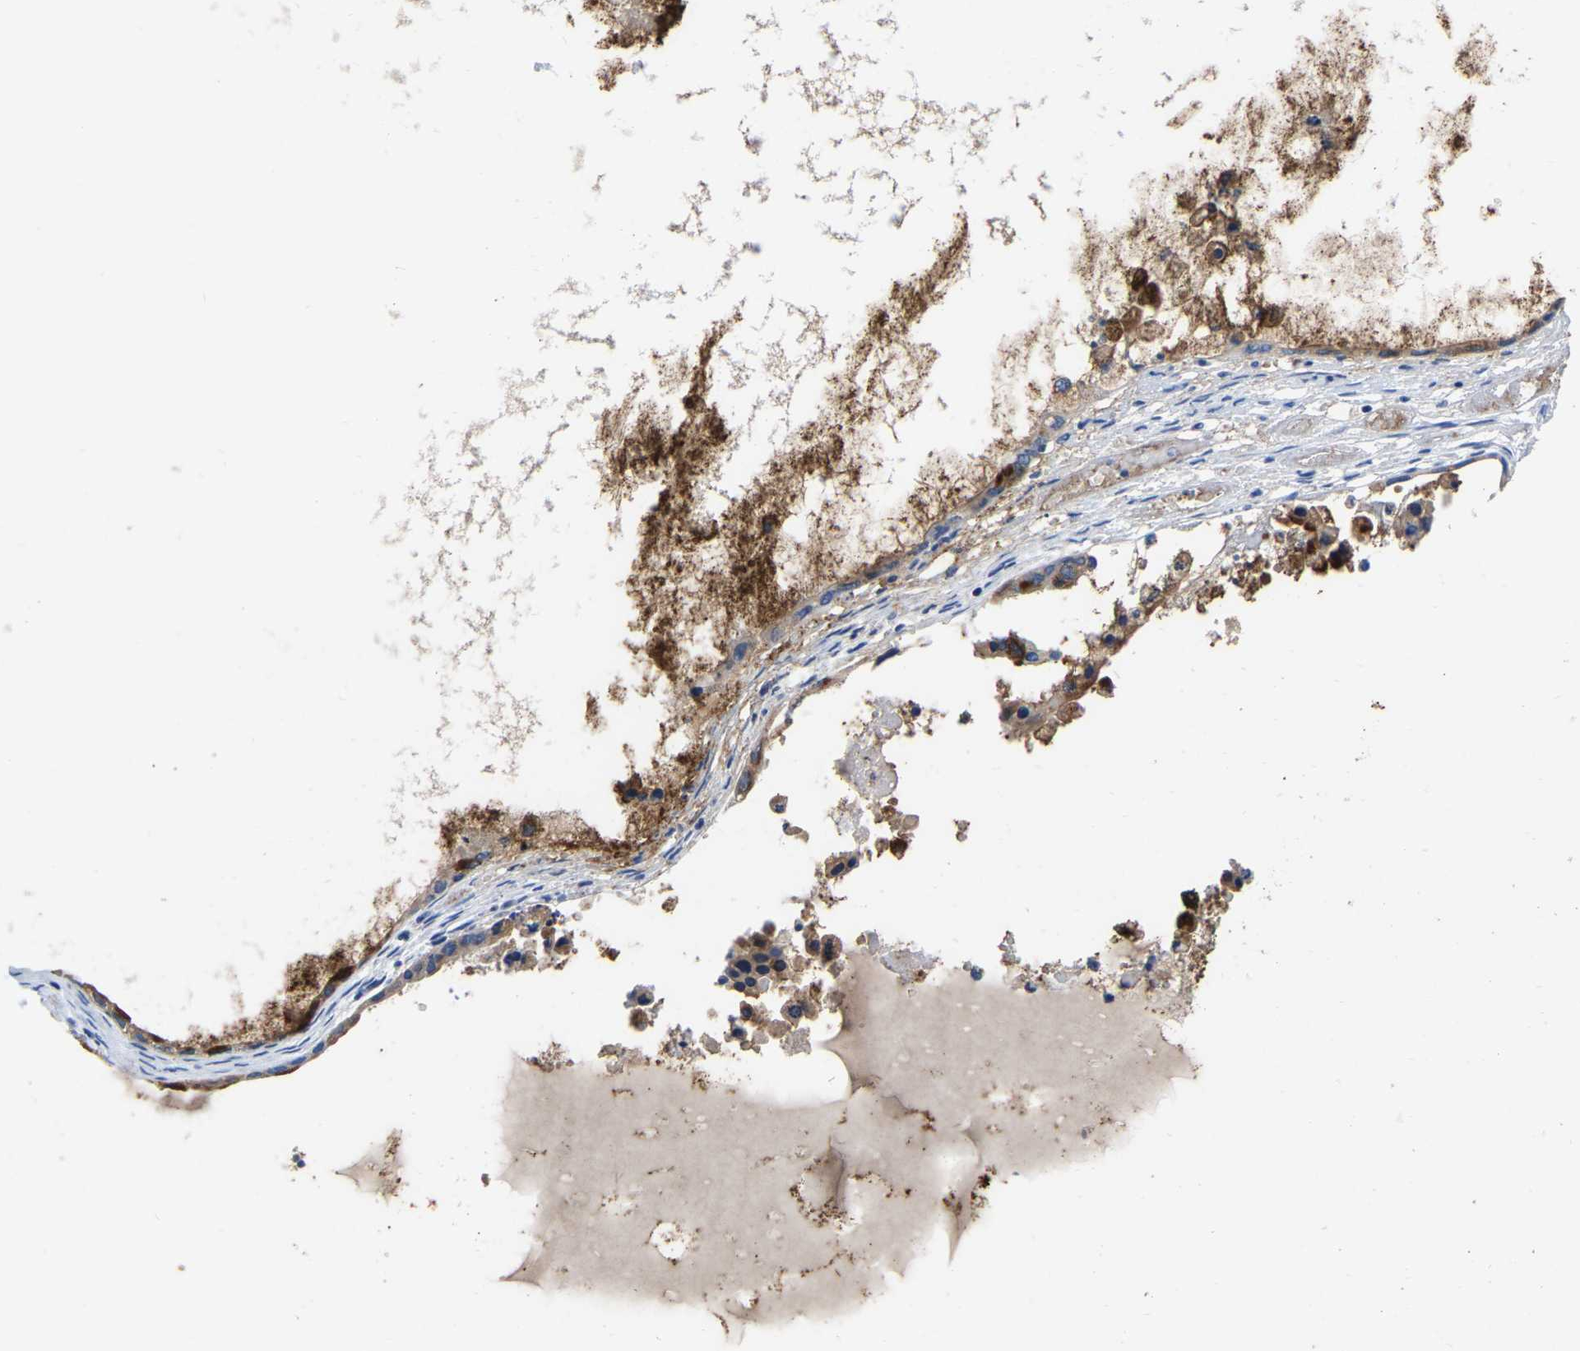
{"staining": {"intensity": "strong", "quantity": ">75%", "location": "cytoplasmic/membranous"}, "tissue": "ovarian cancer", "cell_type": "Tumor cells", "image_type": "cancer", "snomed": [{"axis": "morphology", "description": "Cystadenocarcinoma, mucinous, NOS"}, {"axis": "topography", "description": "Ovary"}], "caption": "Protein staining by immunohistochemistry shows strong cytoplasmic/membranous expression in approximately >75% of tumor cells in ovarian cancer (mucinous cystadenocarcinoma).", "gene": "RAB27B", "patient": {"sex": "female", "age": 80}}